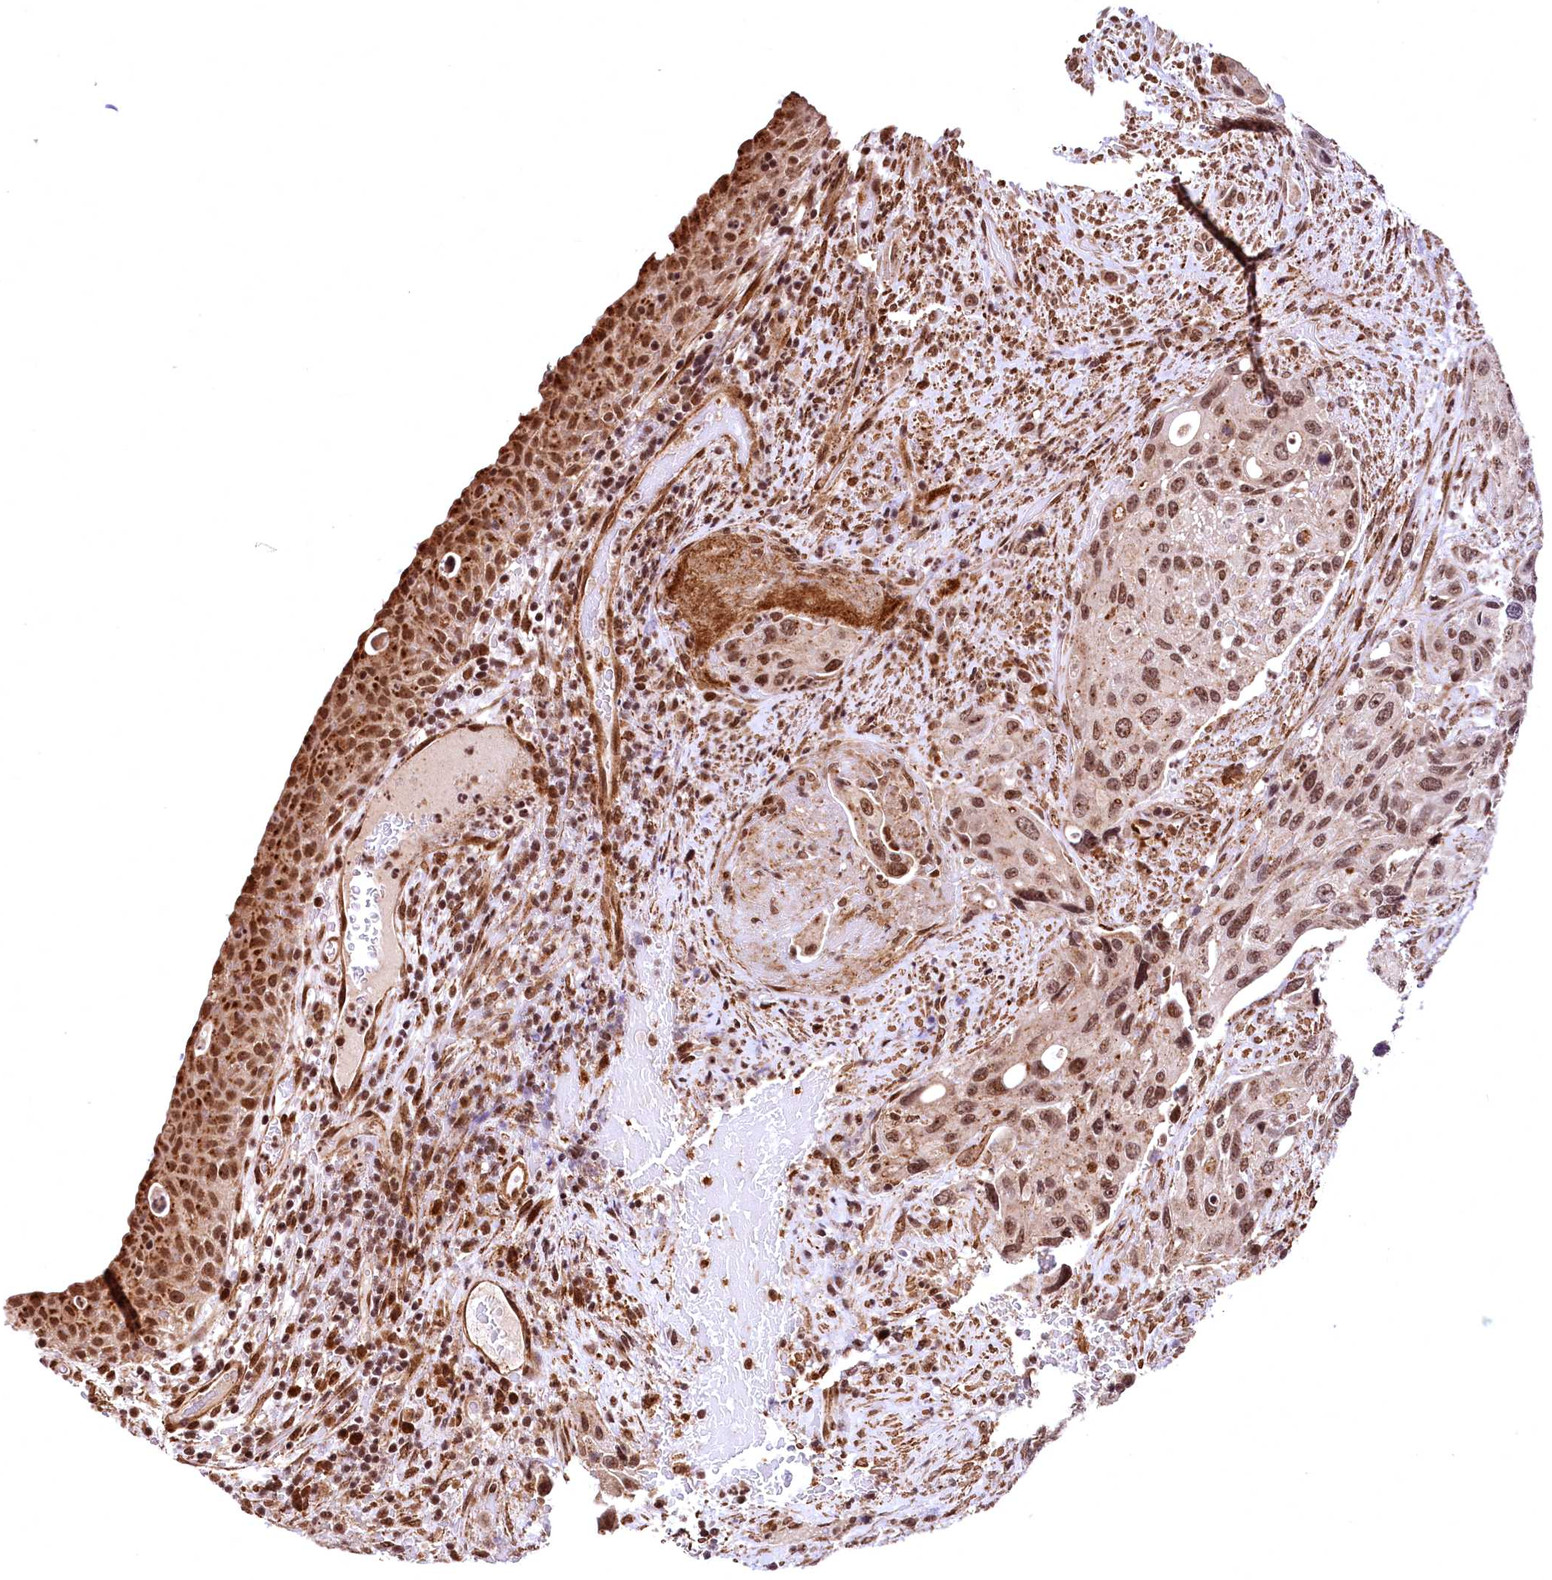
{"staining": {"intensity": "moderate", "quantity": "25%-75%", "location": "nuclear"}, "tissue": "urothelial cancer", "cell_type": "Tumor cells", "image_type": "cancer", "snomed": [{"axis": "morphology", "description": "Normal tissue, NOS"}, {"axis": "morphology", "description": "Urothelial carcinoma, High grade"}, {"axis": "topography", "description": "Vascular tissue"}, {"axis": "topography", "description": "Urinary bladder"}], "caption": "The histopathology image reveals a brown stain indicating the presence of a protein in the nuclear of tumor cells in high-grade urothelial carcinoma.", "gene": "PDS5B", "patient": {"sex": "female", "age": 56}}